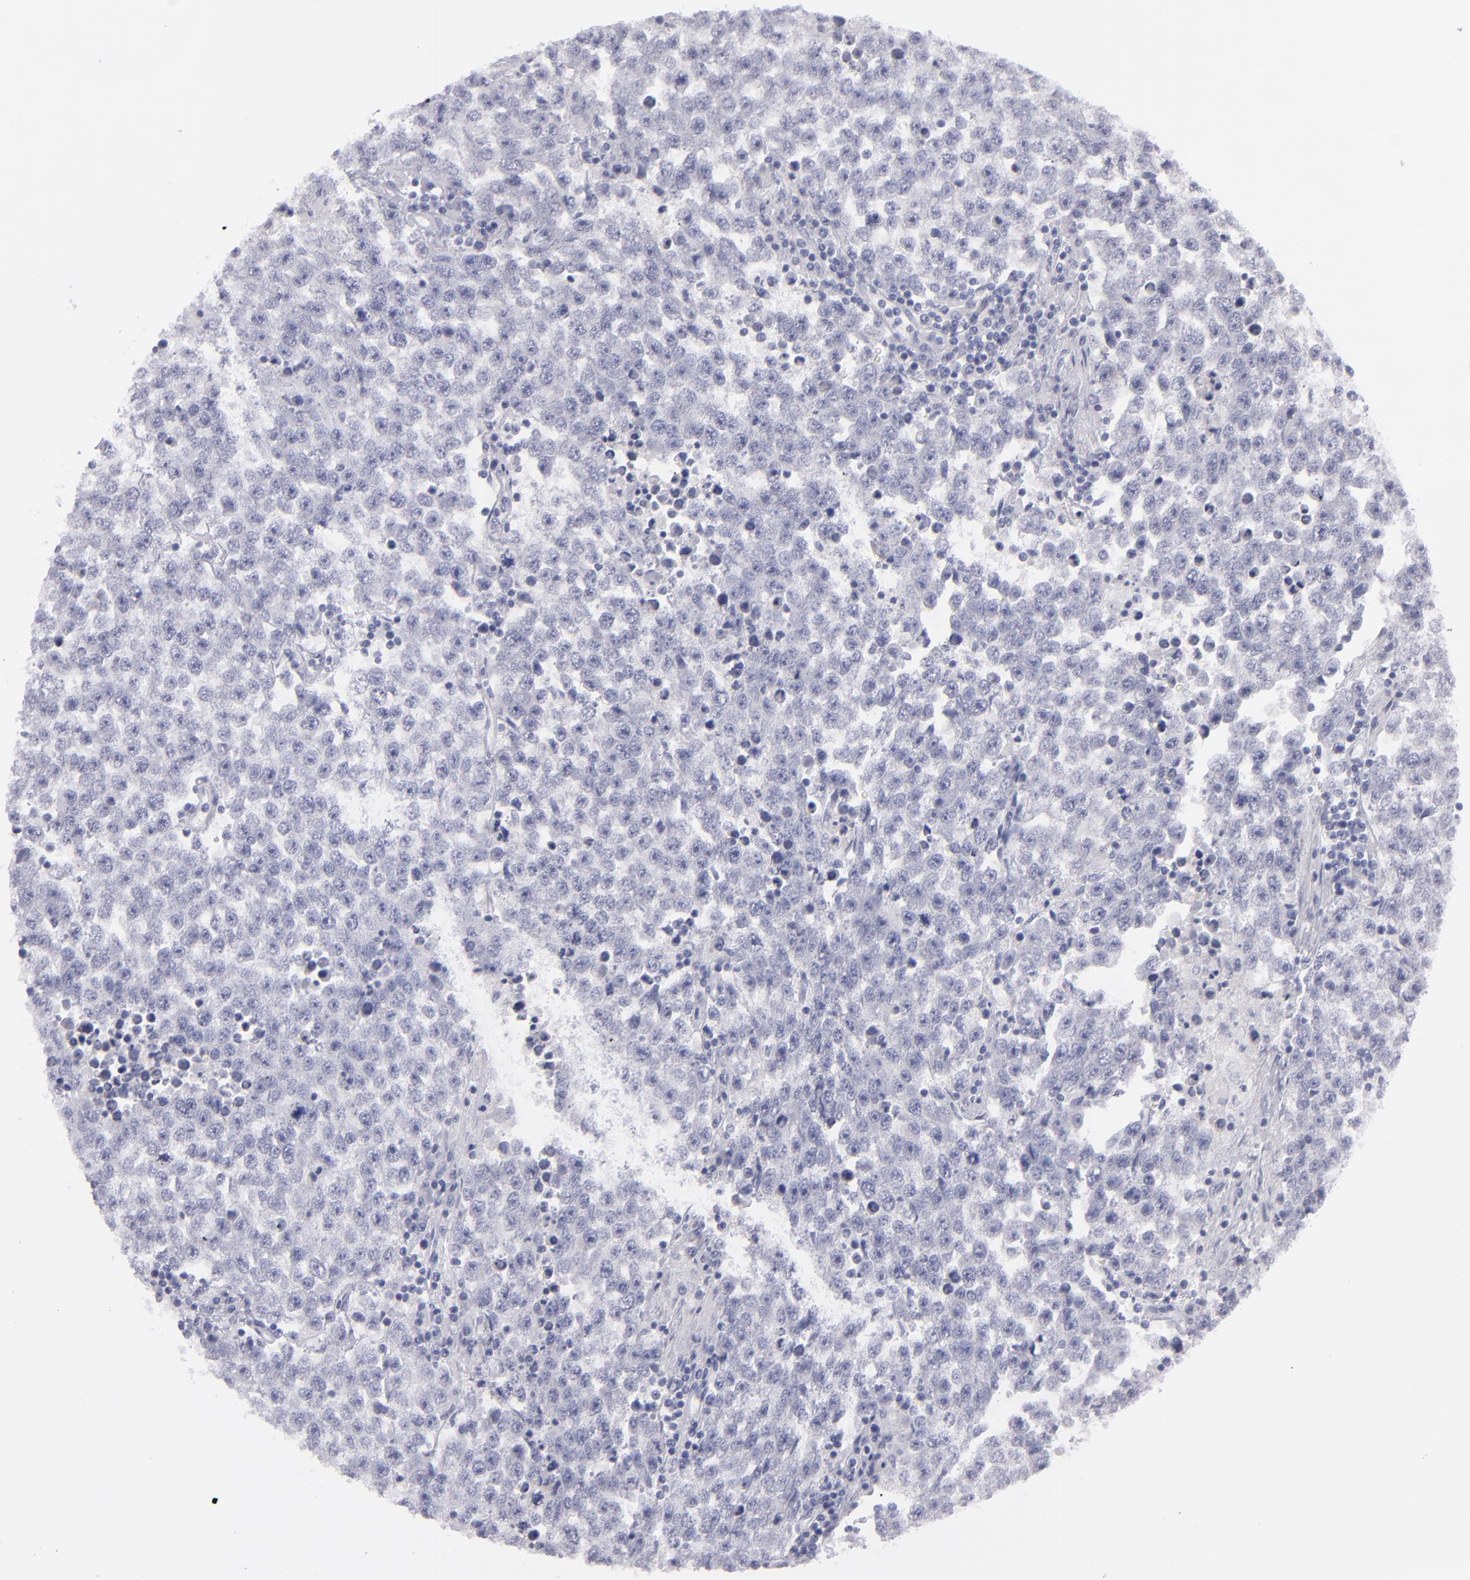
{"staining": {"intensity": "negative", "quantity": "none", "location": "none"}, "tissue": "testis cancer", "cell_type": "Tumor cells", "image_type": "cancer", "snomed": [{"axis": "morphology", "description": "Seminoma, NOS"}, {"axis": "topography", "description": "Testis"}], "caption": "Tumor cells are negative for protein expression in human testis seminoma.", "gene": "MYH11", "patient": {"sex": "male", "age": 36}}